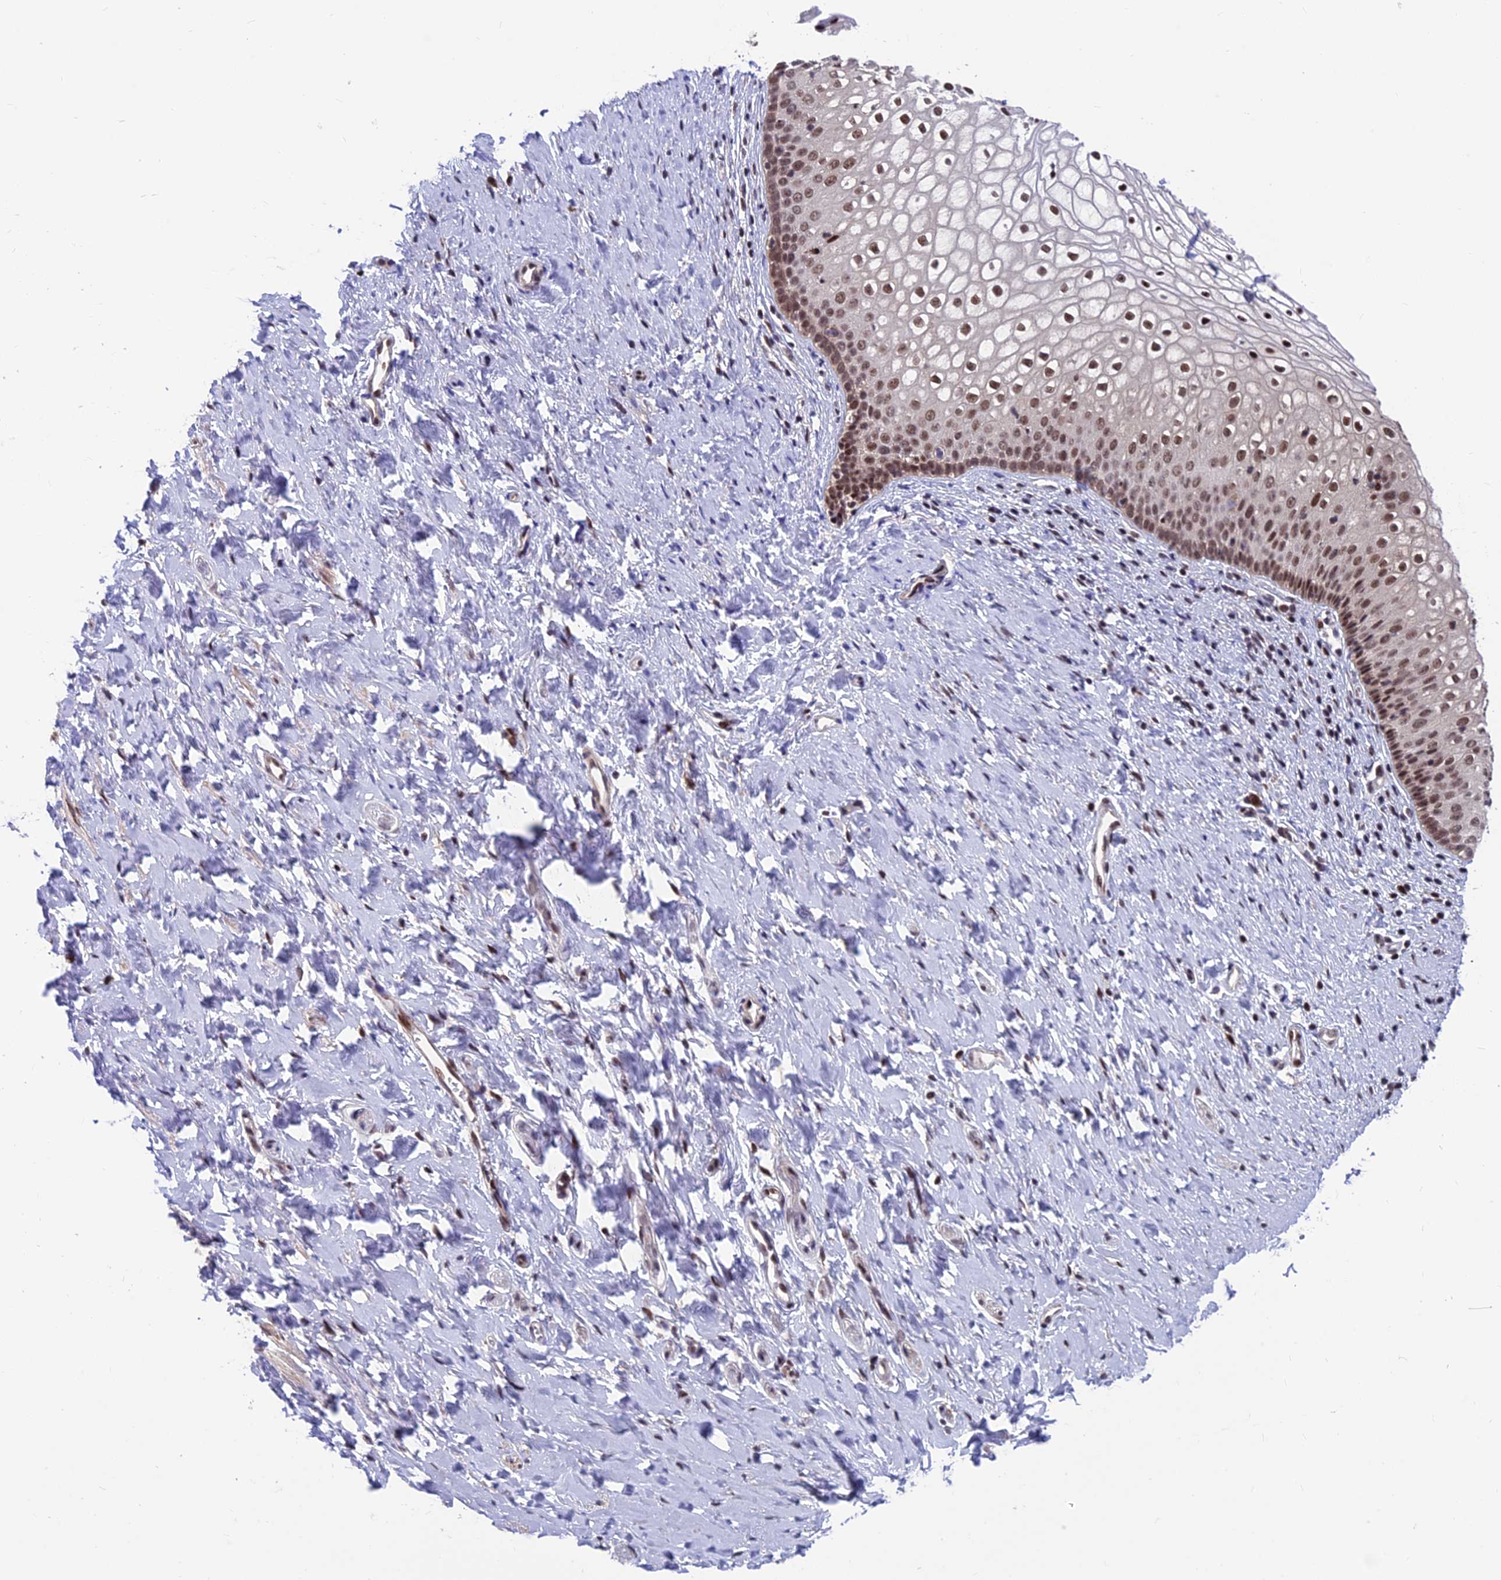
{"staining": {"intensity": "moderate", "quantity": ">75%", "location": "nuclear"}, "tissue": "vagina", "cell_type": "Squamous epithelial cells", "image_type": "normal", "snomed": [{"axis": "morphology", "description": "Normal tissue, NOS"}, {"axis": "topography", "description": "Vagina"}], "caption": "The photomicrograph exhibits immunohistochemical staining of benign vagina. There is moderate nuclear expression is identified in approximately >75% of squamous epithelial cells.", "gene": "KIAA1191", "patient": {"sex": "female", "age": 60}}